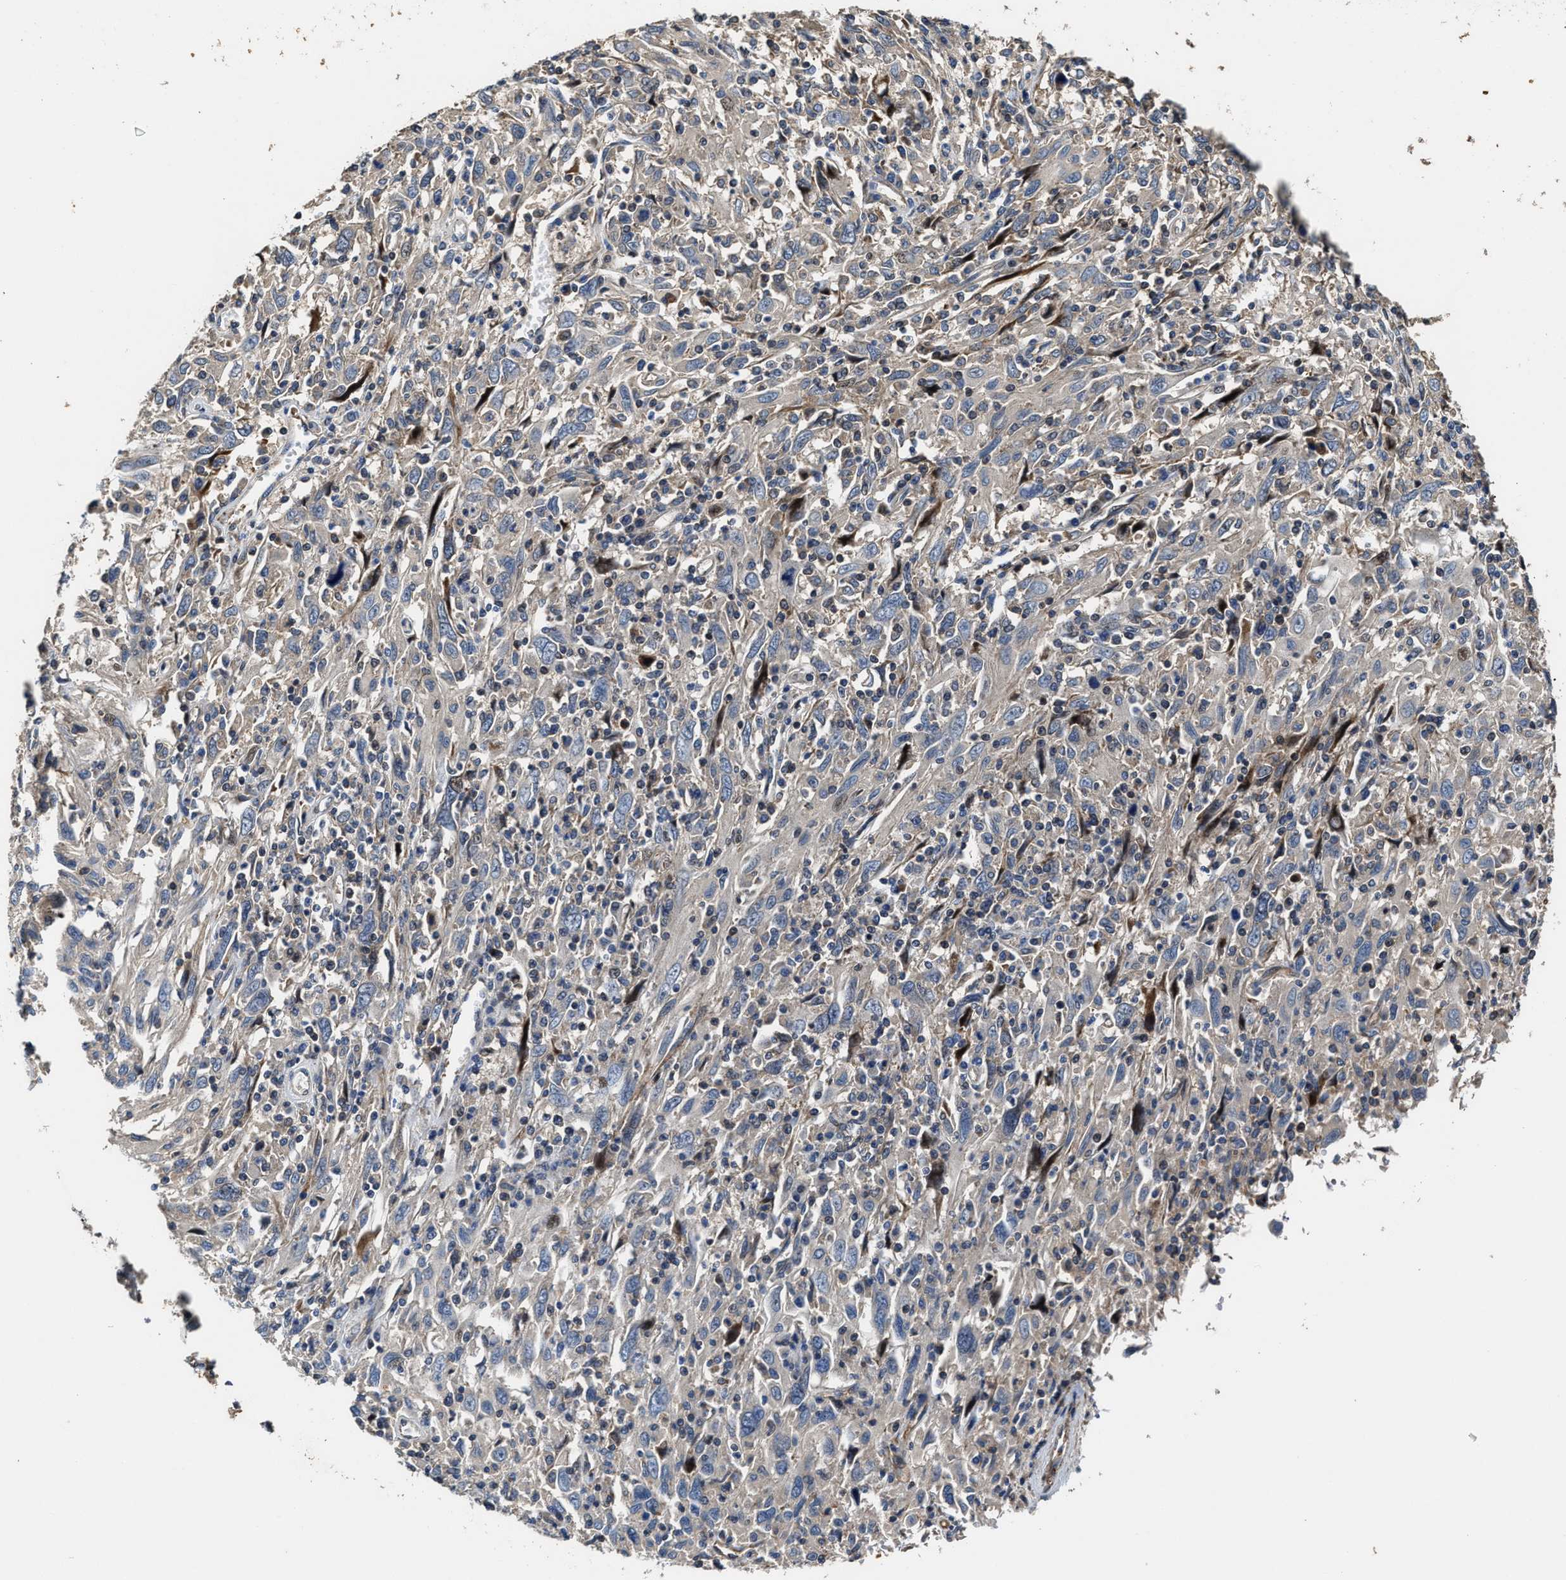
{"staining": {"intensity": "negative", "quantity": "none", "location": "none"}, "tissue": "cervical cancer", "cell_type": "Tumor cells", "image_type": "cancer", "snomed": [{"axis": "morphology", "description": "Squamous cell carcinoma, NOS"}, {"axis": "topography", "description": "Cervix"}], "caption": "High power microscopy histopathology image of an immunohistochemistry photomicrograph of squamous cell carcinoma (cervical), revealing no significant staining in tumor cells.", "gene": "PTAR1", "patient": {"sex": "female", "age": 46}}